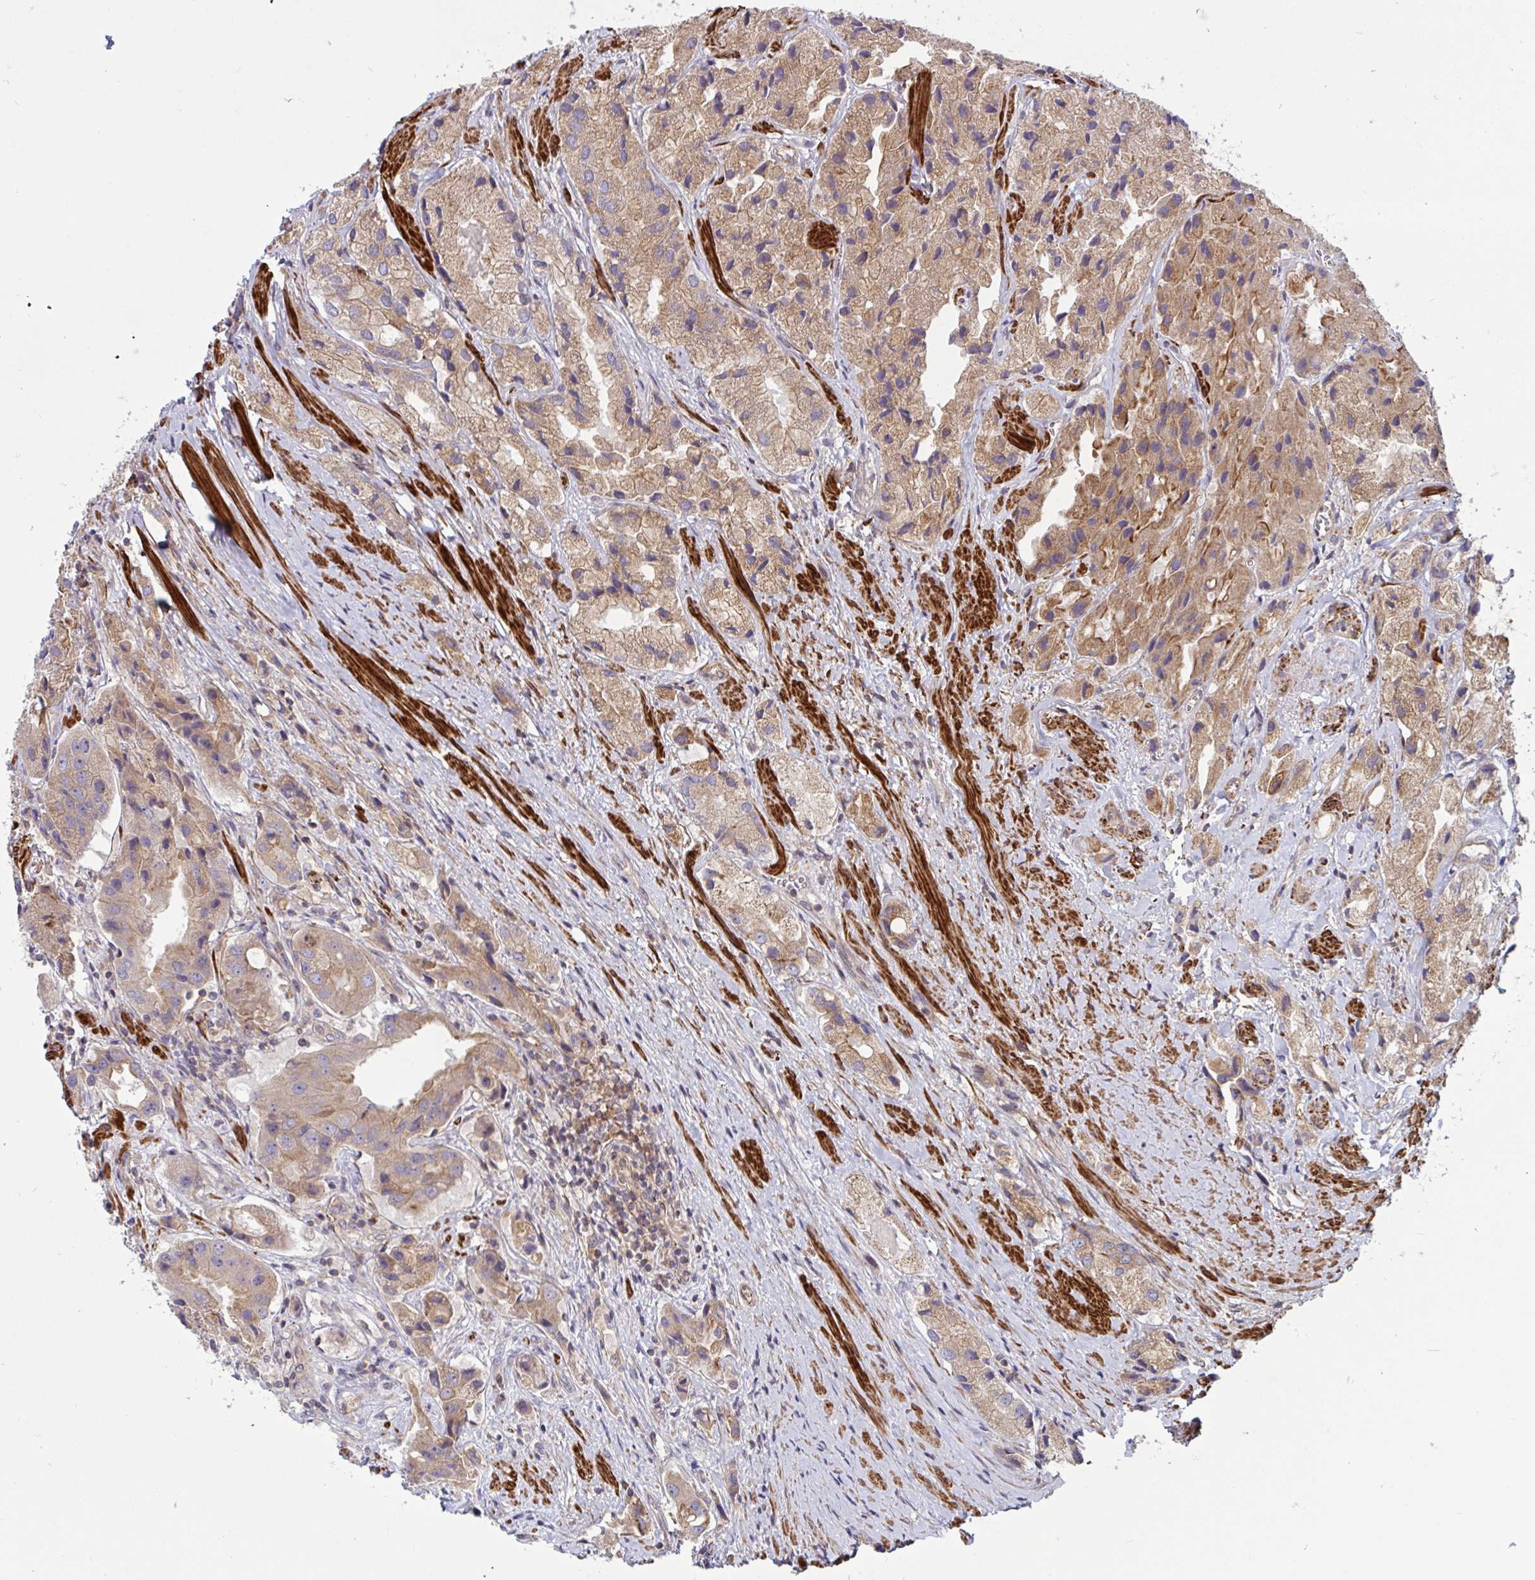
{"staining": {"intensity": "weak", "quantity": ">75%", "location": "cytoplasmic/membranous"}, "tissue": "prostate cancer", "cell_type": "Tumor cells", "image_type": "cancer", "snomed": [{"axis": "morphology", "description": "Adenocarcinoma, Low grade"}, {"axis": "topography", "description": "Prostate"}], "caption": "Immunohistochemical staining of human prostate low-grade adenocarcinoma demonstrates weak cytoplasmic/membranous protein staining in about >75% of tumor cells. (DAB IHC with brightfield microscopy, high magnification).", "gene": "TANK", "patient": {"sex": "male", "age": 69}}